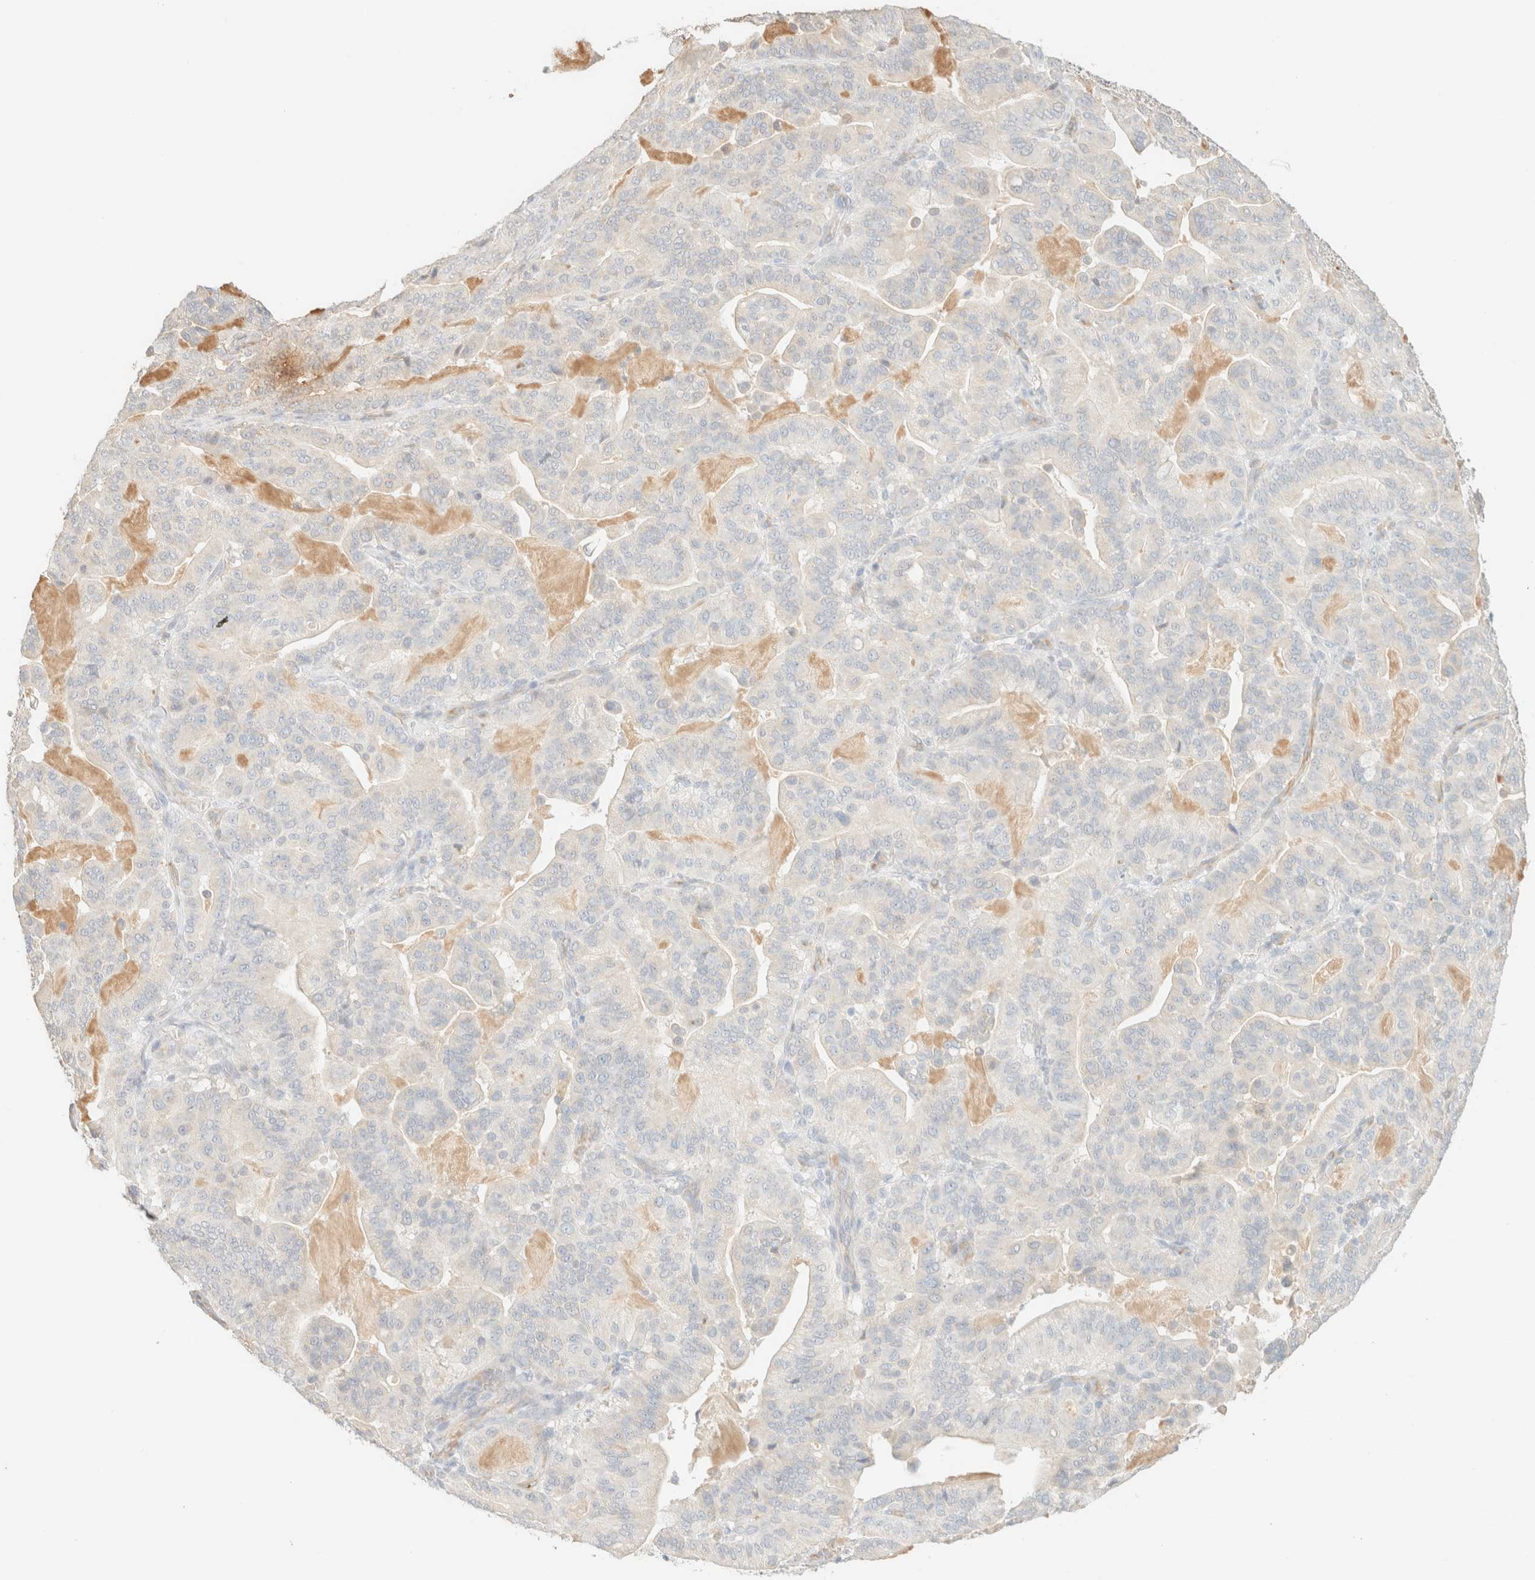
{"staining": {"intensity": "negative", "quantity": "none", "location": "none"}, "tissue": "pancreatic cancer", "cell_type": "Tumor cells", "image_type": "cancer", "snomed": [{"axis": "morphology", "description": "Adenocarcinoma, NOS"}, {"axis": "topography", "description": "Pancreas"}], "caption": "Tumor cells are negative for protein expression in human pancreatic cancer (adenocarcinoma).", "gene": "SPARCL1", "patient": {"sex": "male", "age": 63}}